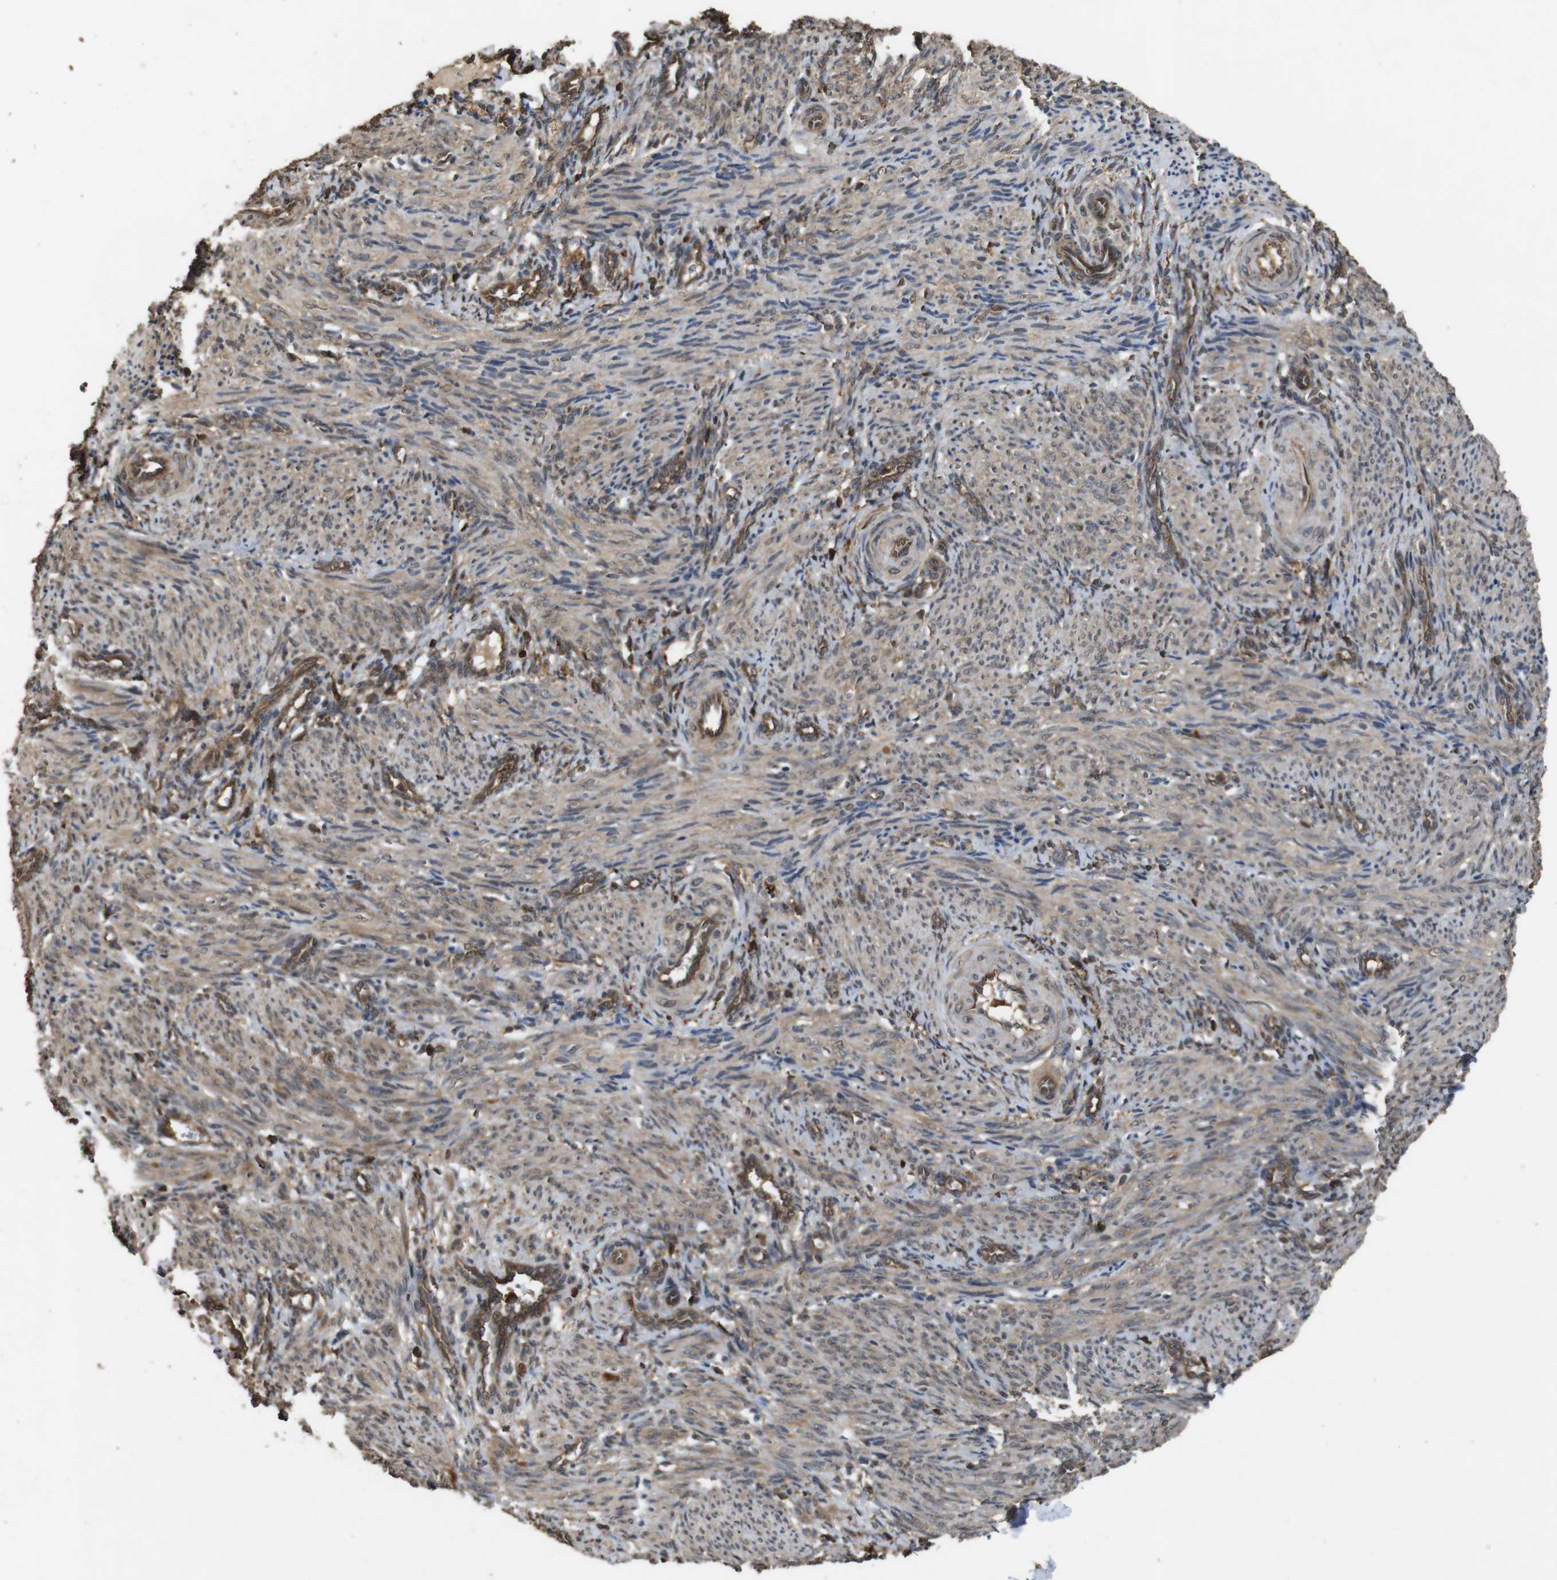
{"staining": {"intensity": "moderate", "quantity": ">75%", "location": "cytoplasmic/membranous"}, "tissue": "smooth muscle", "cell_type": "Smooth muscle cells", "image_type": "normal", "snomed": [{"axis": "morphology", "description": "Normal tissue, NOS"}, {"axis": "topography", "description": "Endometrium"}], "caption": "The photomicrograph shows immunohistochemical staining of unremarkable smooth muscle. There is moderate cytoplasmic/membranous staining is present in approximately >75% of smooth muscle cells.", "gene": "BAG4", "patient": {"sex": "female", "age": 33}}